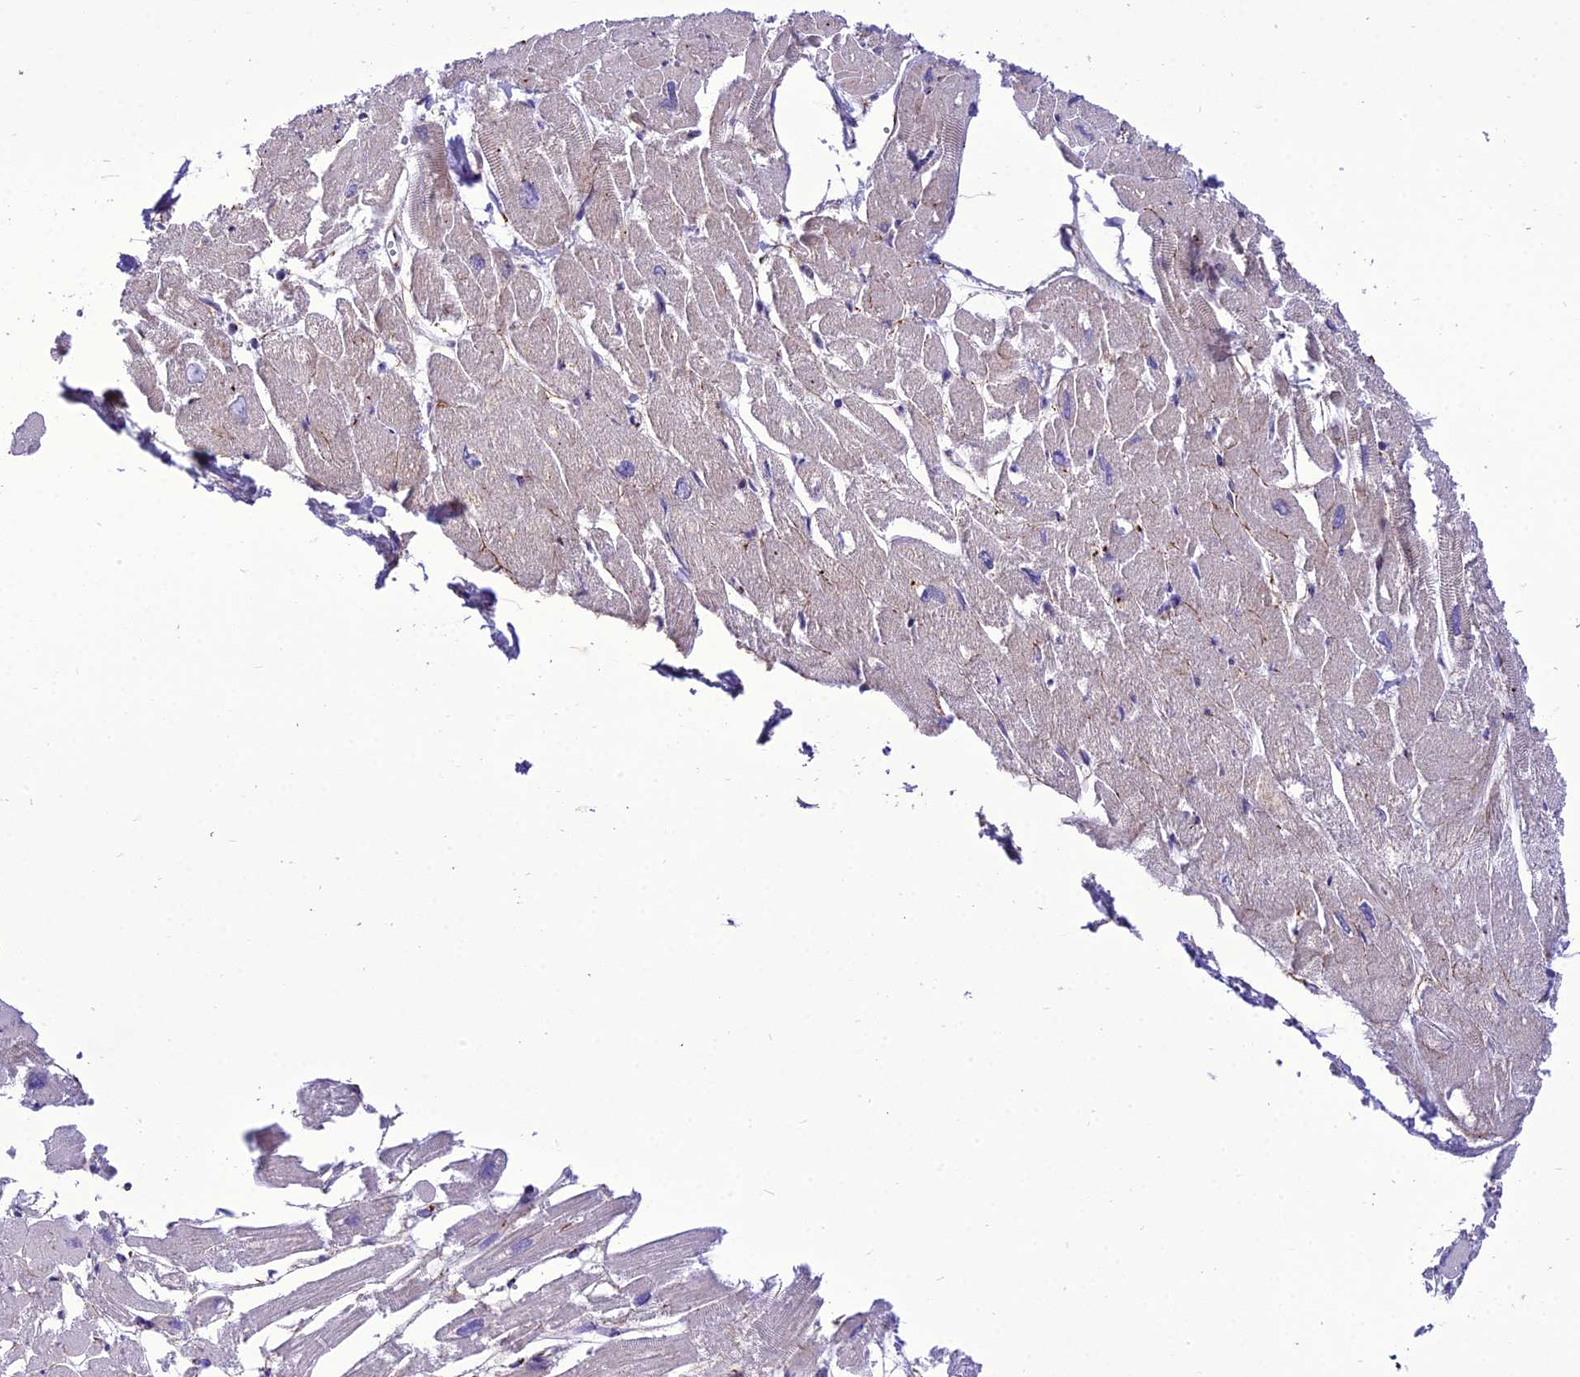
{"staining": {"intensity": "negative", "quantity": "none", "location": "none"}, "tissue": "heart muscle", "cell_type": "Cardiomyocytes", "image_type": "normal", "snomed": [{"axis": "morphology", "description": "Normal tissue, NOS"}, {"axis": "topography", "description": "Heart"}], "caption": "Immunohistochemistry micrograph of benign heart muscle: human heart muscle stained with DAB demonstrates no significant protein positivity in cardiomyocytes. (Stains: DAB immunohistochemistry with hematoxylin counter stain, Microscopy: brightfield microscopy at high magnification).", "gene": "GOLM2", "patient": {"sex": "male", "age": 54}}